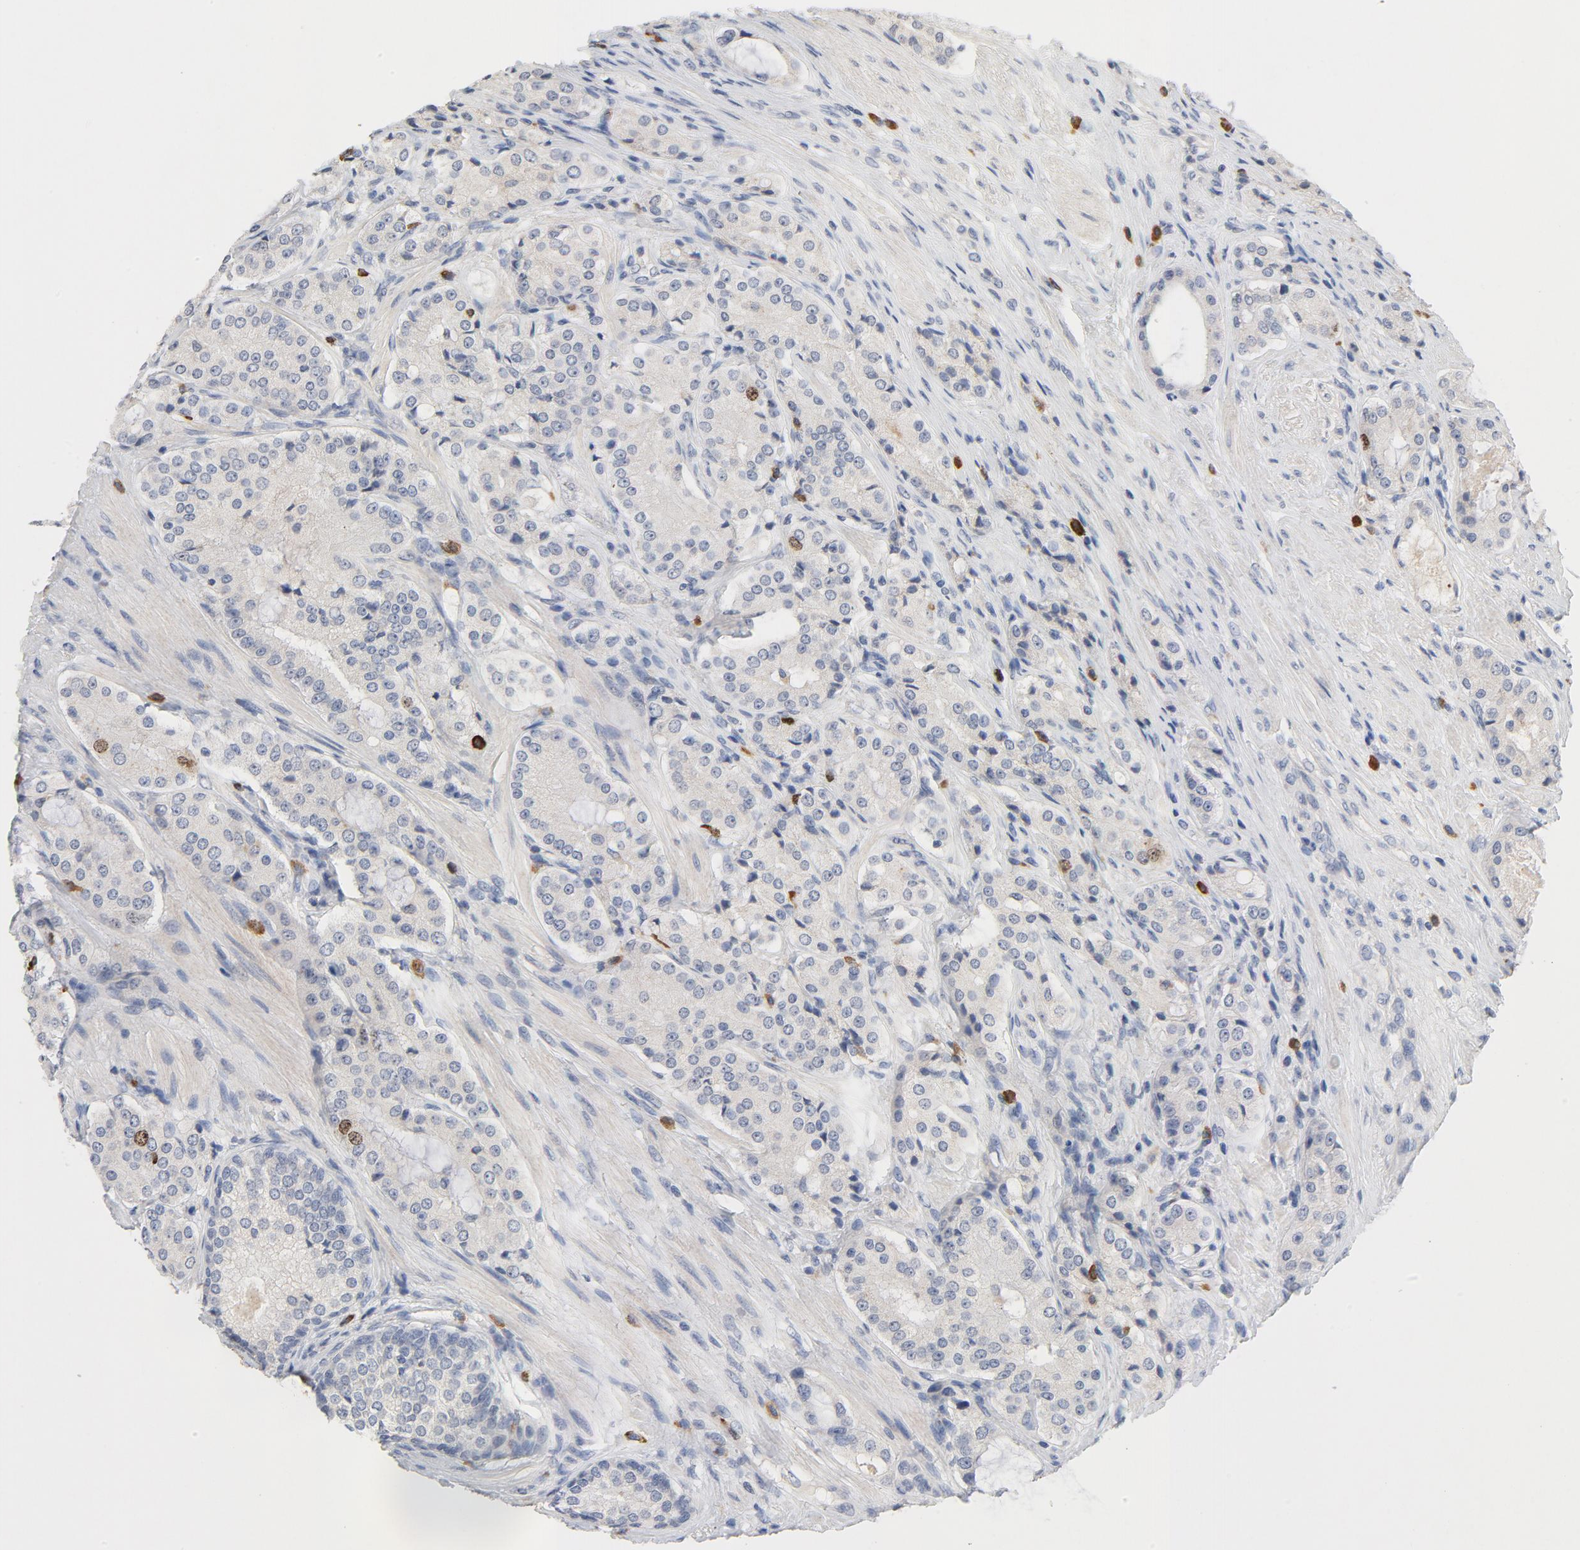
{"staining": {"intensity": "moderate", "quantity": "<25%", "location": "nuclear"}, "tissue": "prostate cancer", "cell_type": "Tumor cells", "image_type": "cancer", "snomed": [{"axis": "morphology", "description": "Adenocarcinoma, High grade"}, {"axis": "topography", "description": "Prostate"}], "caption": "Immunohistochemical staining of prostate cancer (adenocarcinoma (high-grade)) reveals low levels of moderate nuclear positivity in about <25% of tumor cells. Ihc stains the protein of interest in brown and the nuclei are stained blue.", "gene": "BIRC5", "patient": {"sex": "male", "age": 72}}